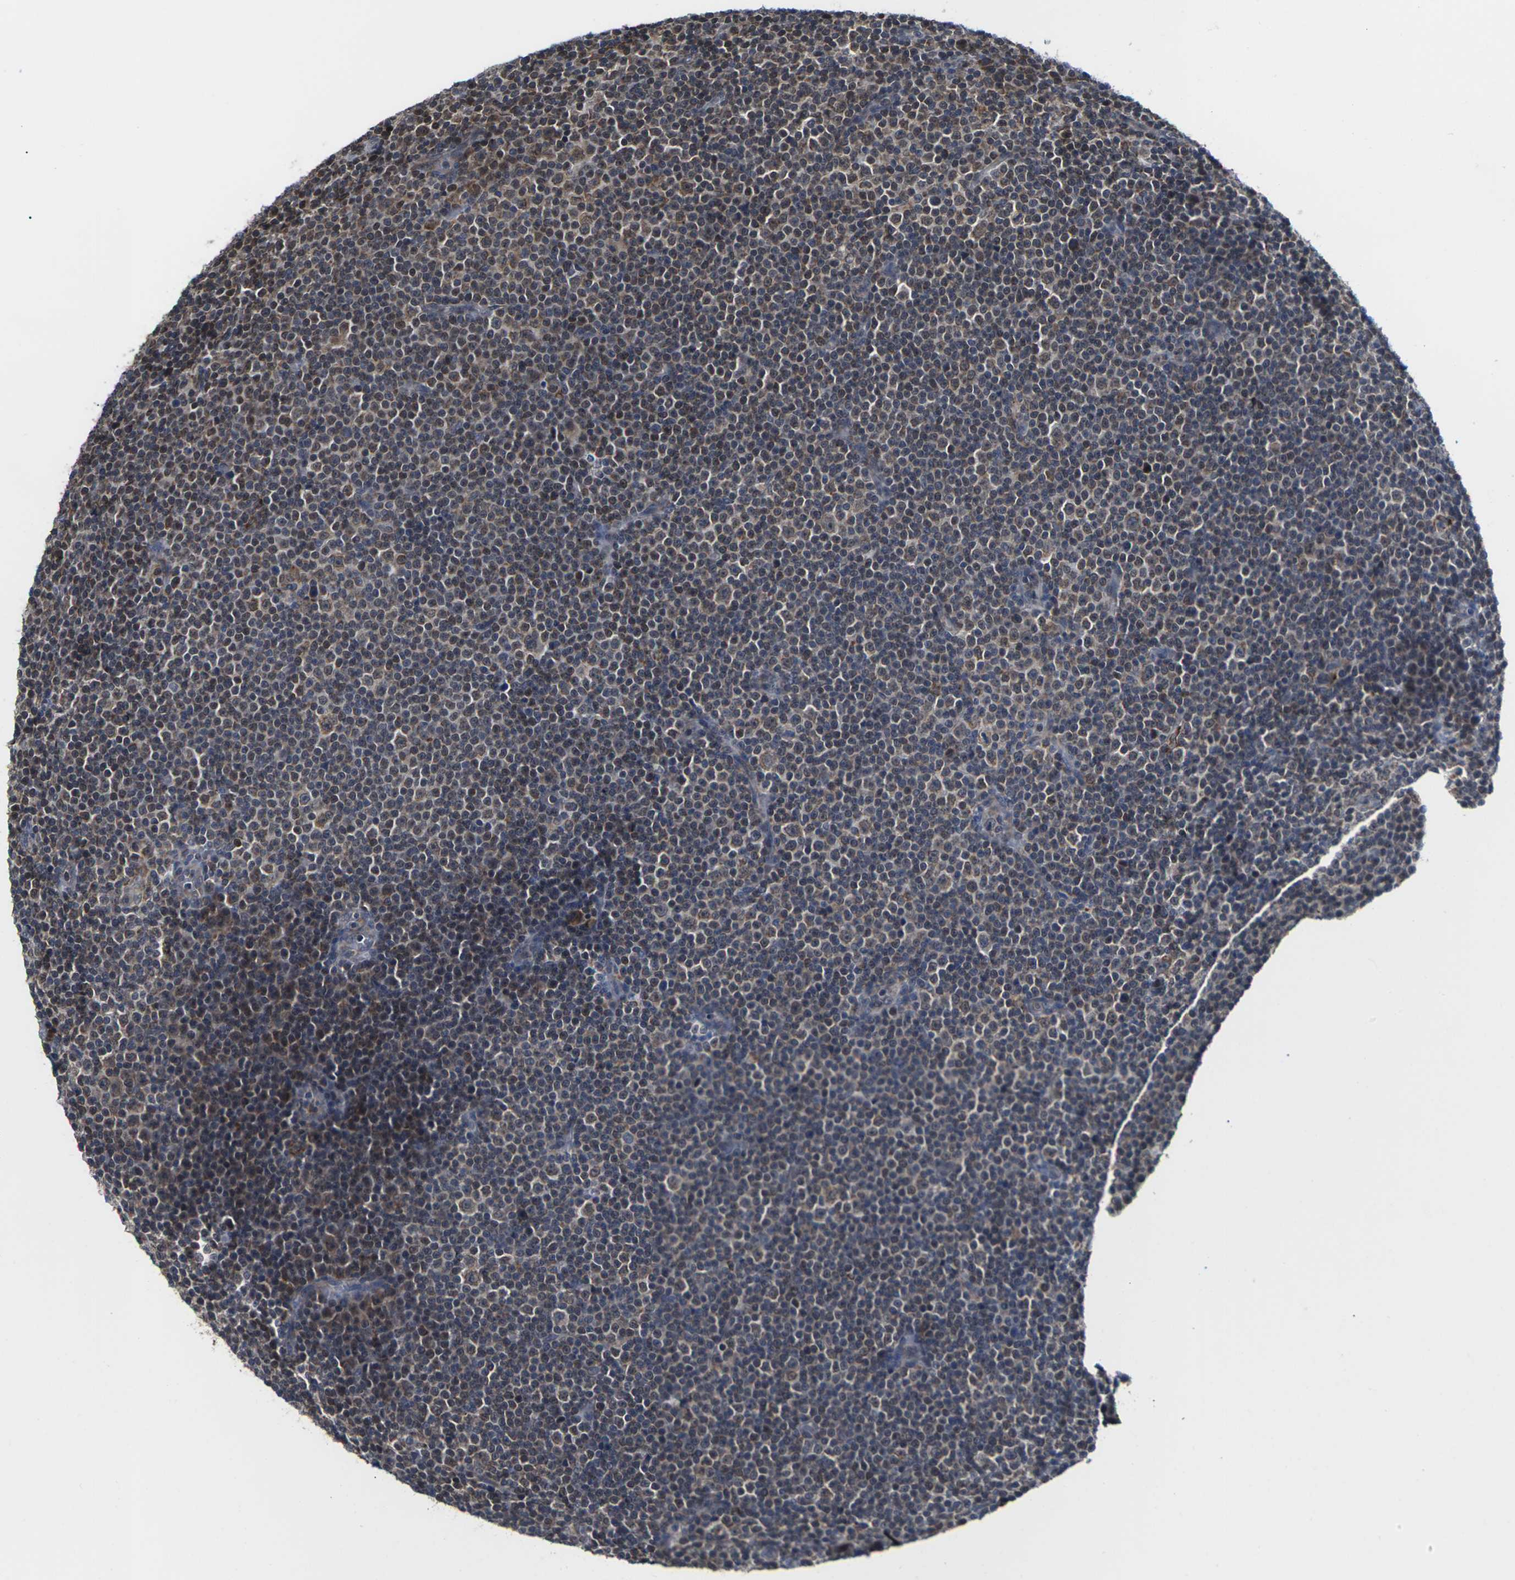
{"staining": {"intensity": "weak", "quantity": "25%-75%", "location": "cytoplasmic/membranous"}, "tissue": "lymphoma", "cell_type": "Tumor cells", "image_type": "cancer", "snomed": [{"axis": "morphology", "description": "Malignant lymphoma, non-Hodgkin's type, Low grade"}, {"axis": "topography", "description": "Lymph node"}], "caption": "Protein staining demonstrates weak cytoplasmic/membranous staining in approximately 25%-75% of tumor cells in low-grade malignant lymphoma, non-Hodgkin's type.", "gene": "PDZK1IP1", "patient": {"sex": "female", "age": 67}}